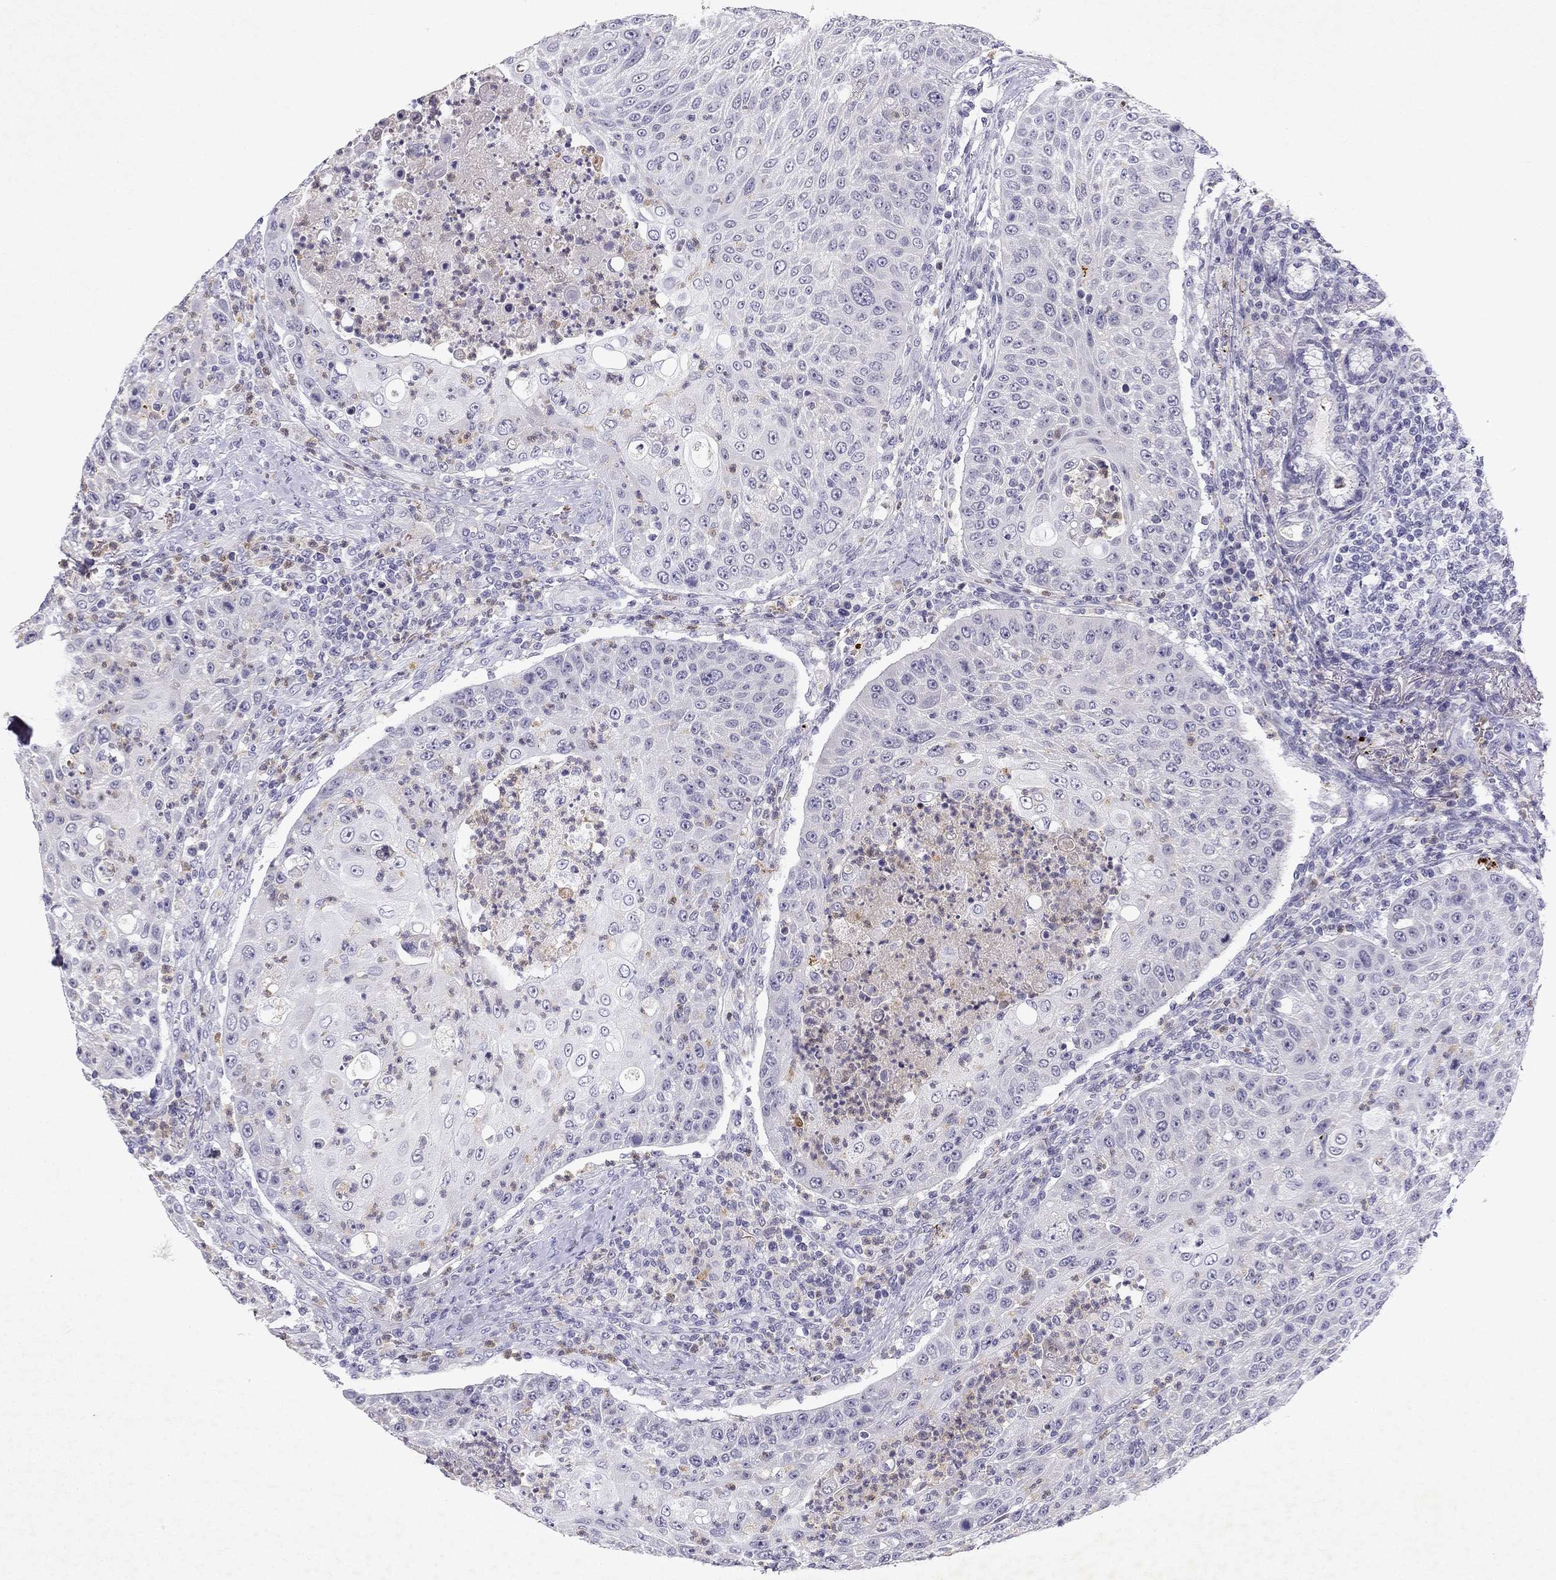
{"staining": {"intensity": "negative", "quantity": "none", "location": "none"}, "tissue": "head and neck cancer", "cell_type": "Tumor cells", "image_type": "cancer", "snomed": [{"axis": "morphology", "description": "Squamous cell carcinoma, NOS"}, {"axis": "topography", "description": "Head-Neck"}], "caption": "Head and neck cancer (squamous cell carcinoma) stained for a protein using IHC shows no positivity tumor cells.", "gene": "SLC6A4", "patient": {"sex": "male", "age": 69}}